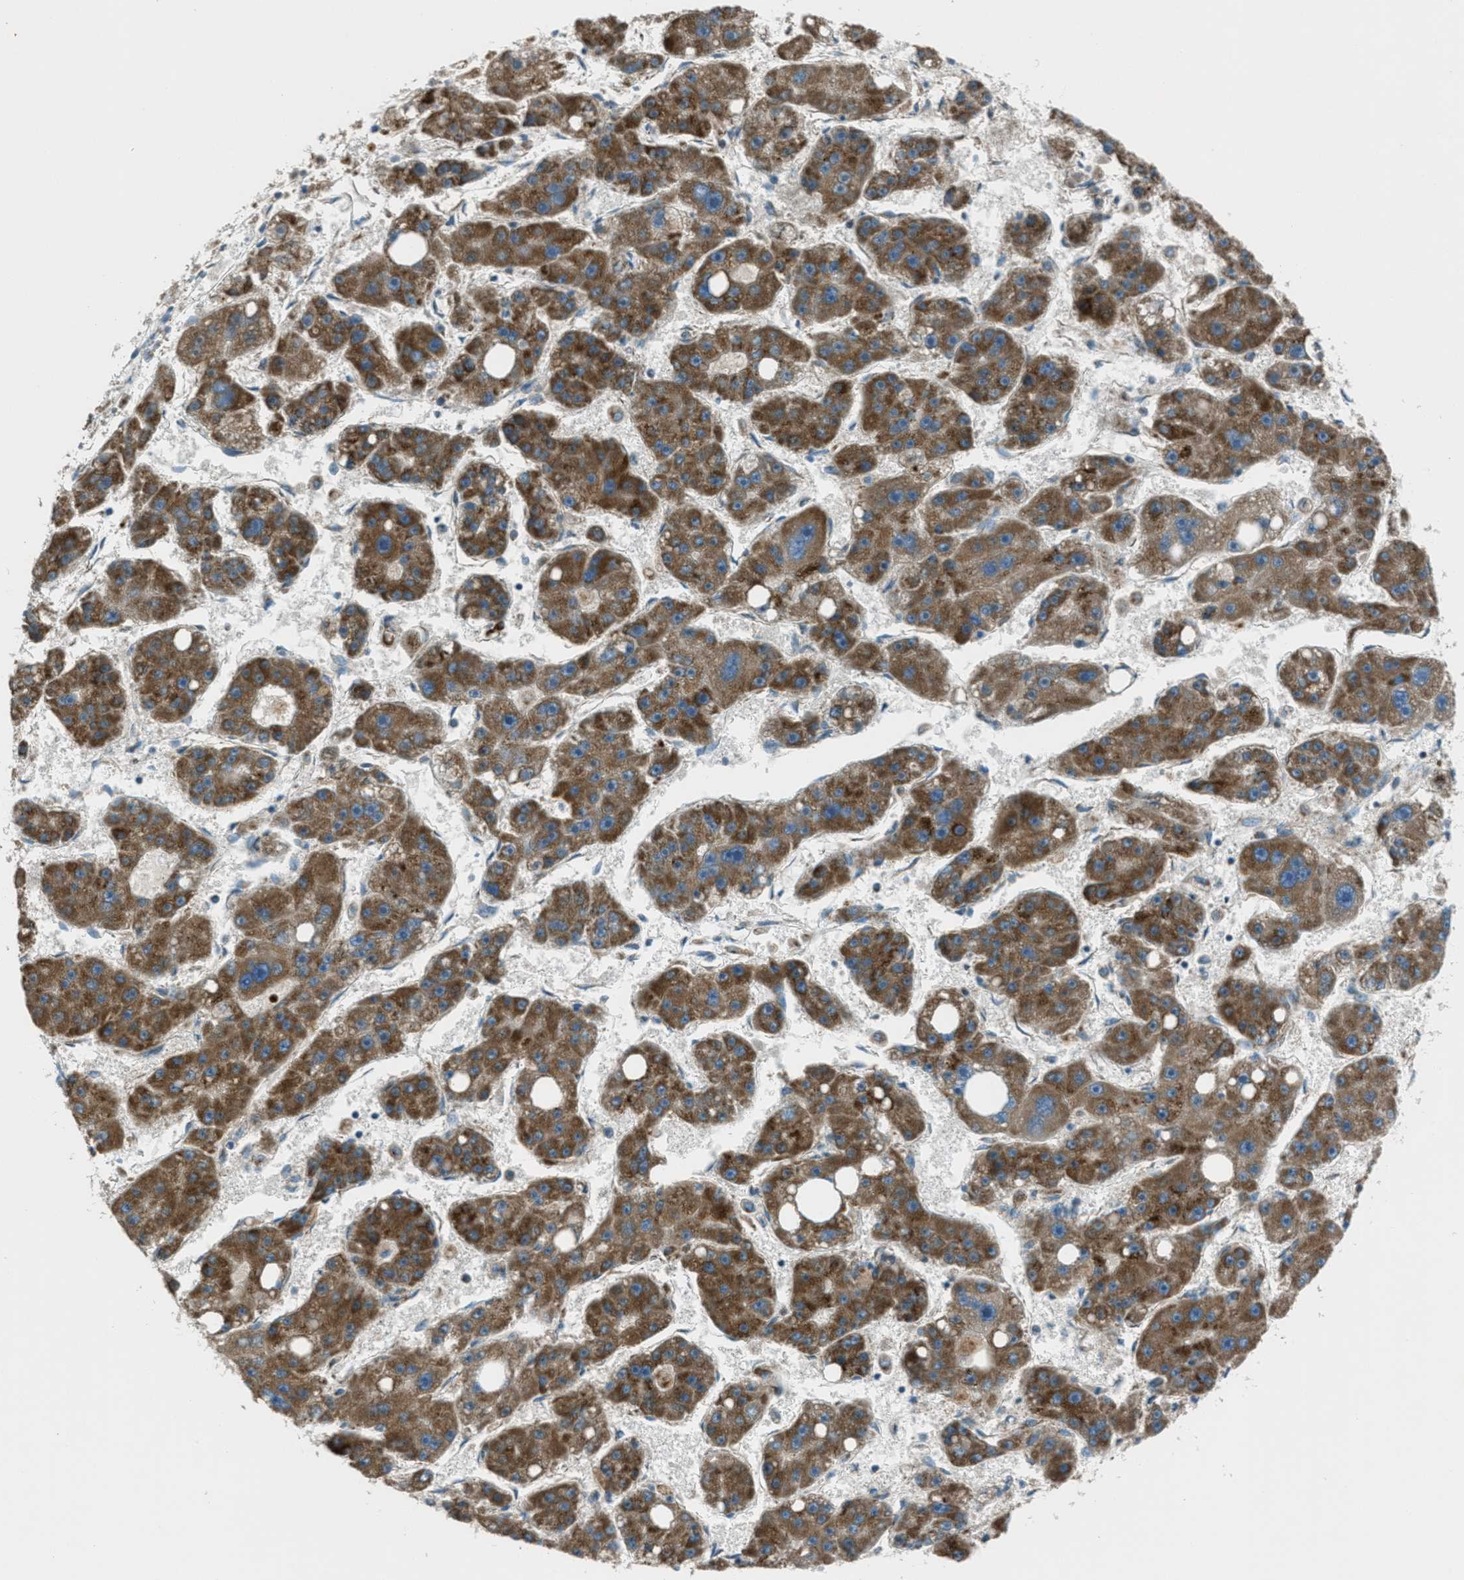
{"staining": {"intensity": "strong", "quantity": ">75%", "location": "cytoplasmic/membranous"}, "tissue": "liver cancer", "cell_type": "Tumor cells", "image_type": "cancer", "snomed": [{"axis": "morphology", "description": "Carcinoma, Hepatocellular, NOS"}, {"axis": "topography", "description": "Liver"}], "caption": "Protein analysis of liver cancer tissue shows strong cytoplasmic/membranous staining in about >75% of tumor cells.", "gene": "BCKDK", "patient": {"sex": "female", "age": 61}}